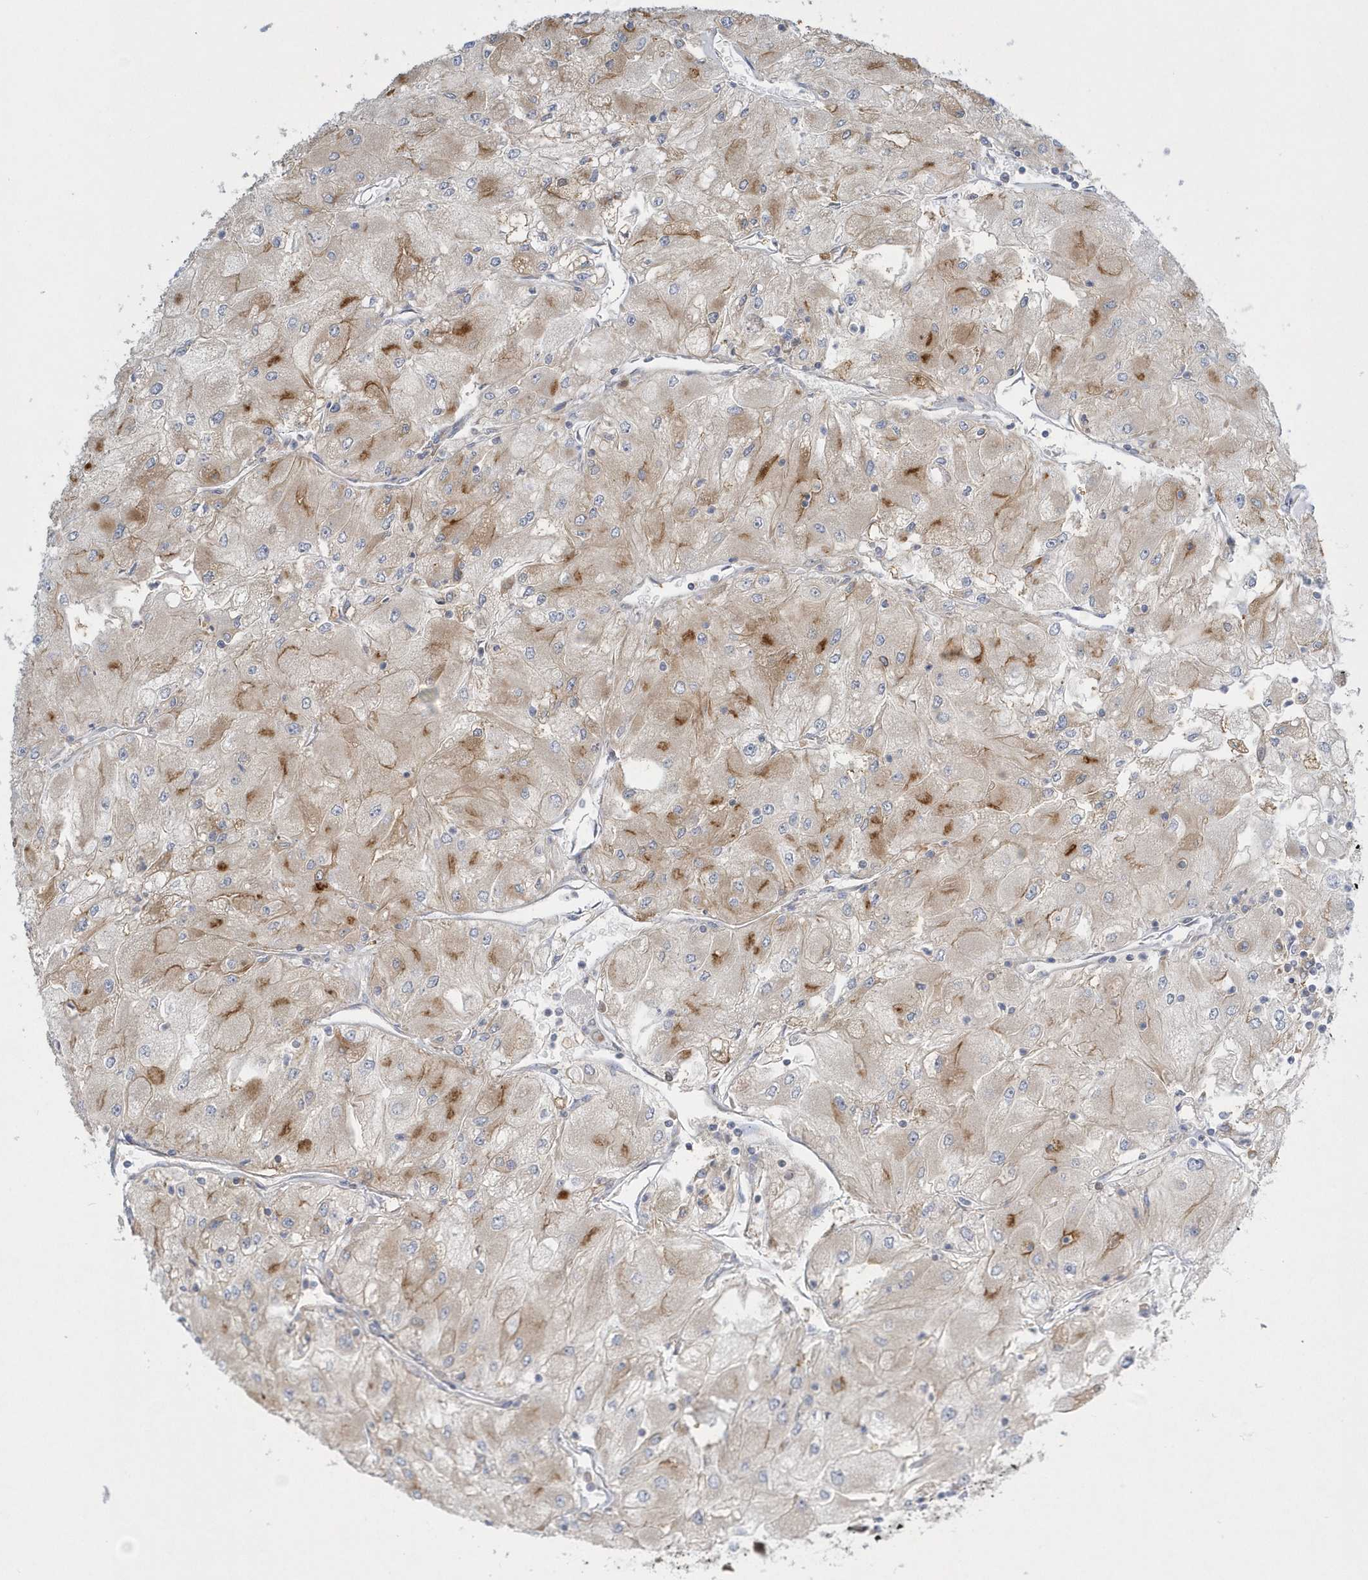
{"staining": {"intensity": "moderate", "quantity": "25%-75%", "location": "cytoplasmic/membranous"}, "tissue": "renal cancer", "cell_type": "Tumor cells", "image_type": "cancer", "snomed": [{"axis": "morphology", "description": "Adenocarcinoma, NOS"}, {"axis": "topography", "description": "Kidney"}], "caption": "The photomicrograph shows staining of renal cancer, revealing moderate cytoplasmic/membranous protein expression (brown color) within tumor cells.", "gene": "DNAJC18", "patient": {"sex": "male", "age": 80}}